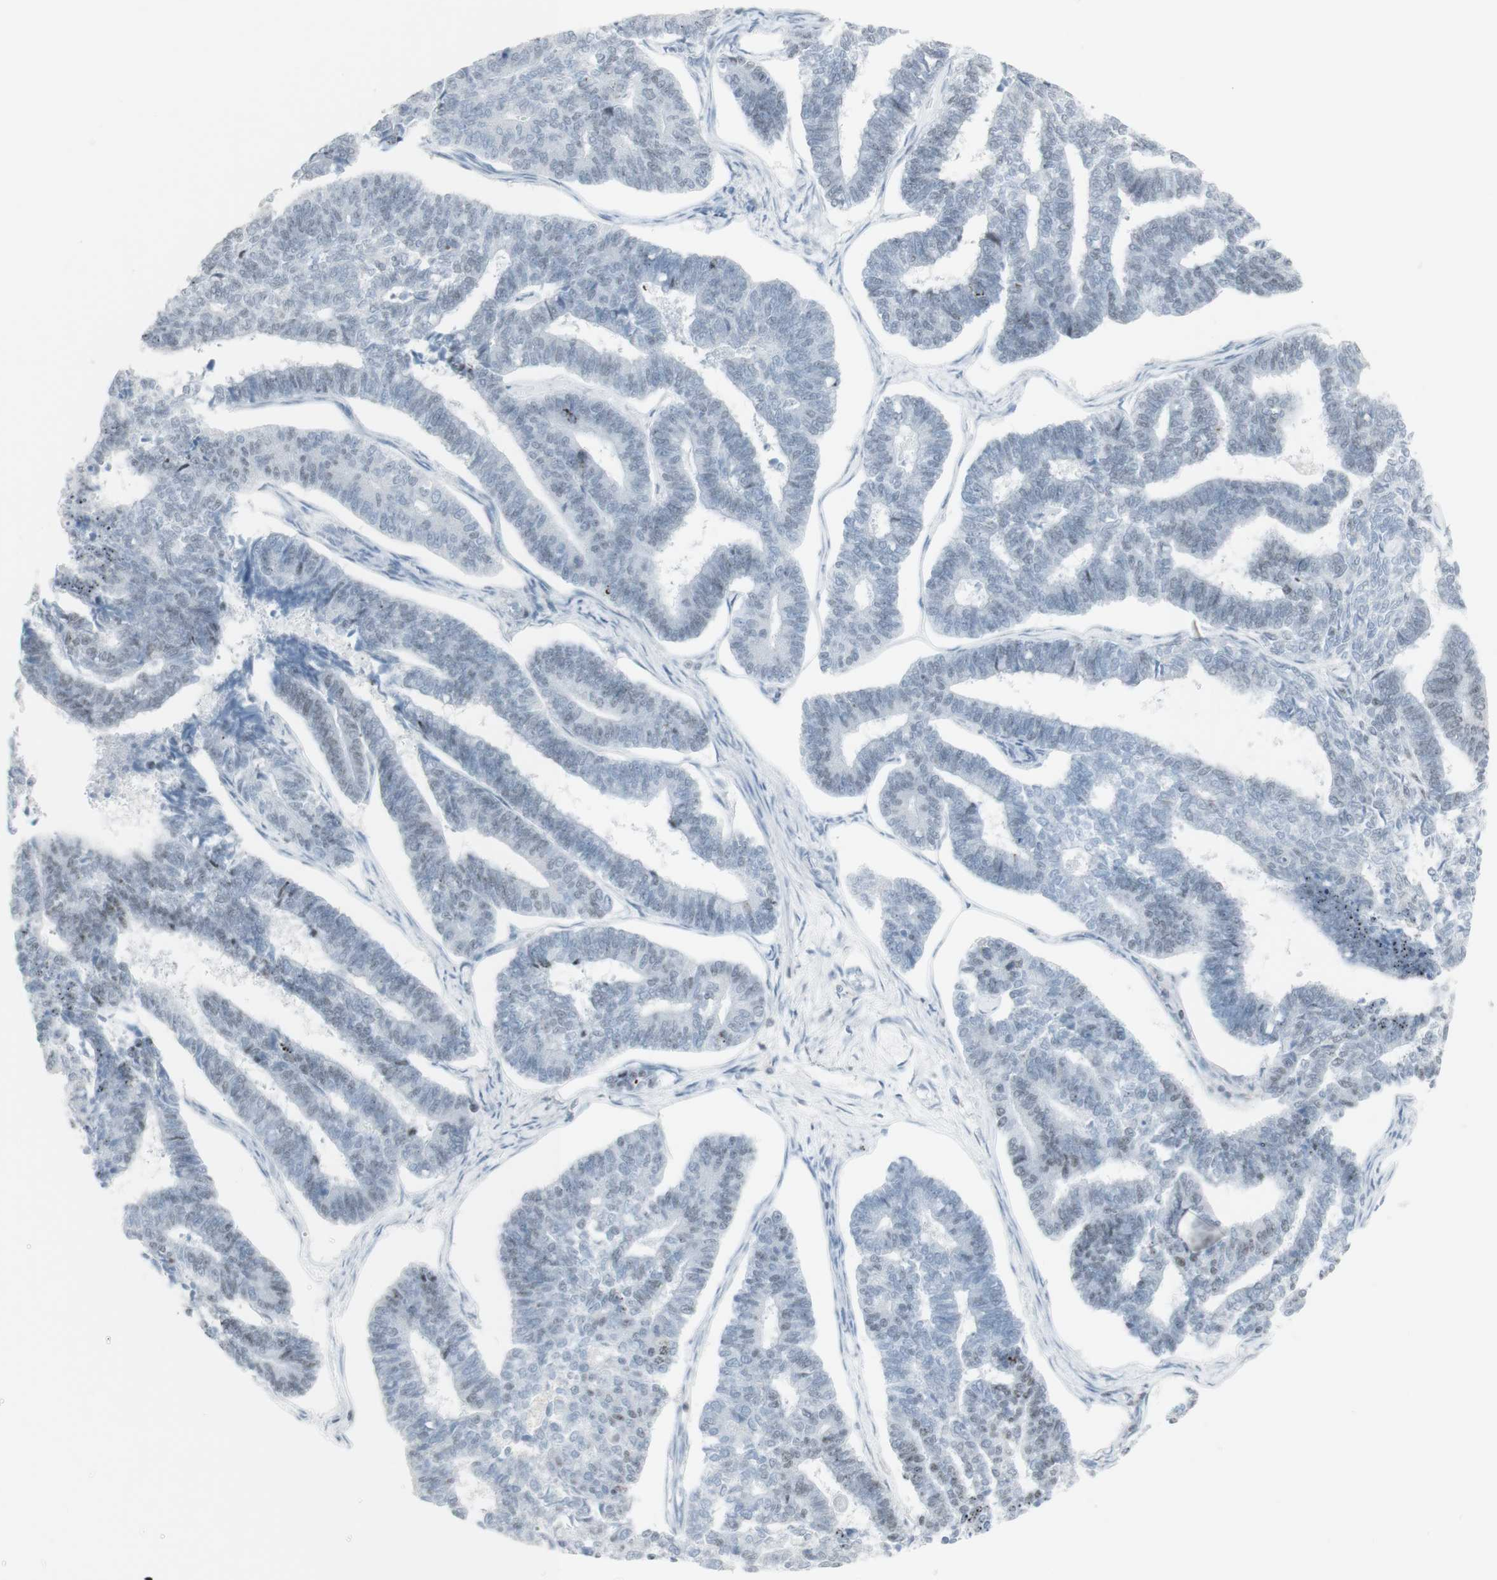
{"staining": {"intensity": "negative", "quantity": "none", "location": "none"}, "tissue": "endometrial cancer", "cell_type": "Tumor cells", "image_type": "cancer", "snomed": [{"axis": "morphology", "description": "Adenocarcinoma, NOS"}, {"axis": "topography", "description": "Endometrium"}], "caption": "Tumor cells are negative for brown protein staining in adenocarcinoma (endometrial).", "gene": "NRG1", "patient": {"sex": "female", "age": 70}}